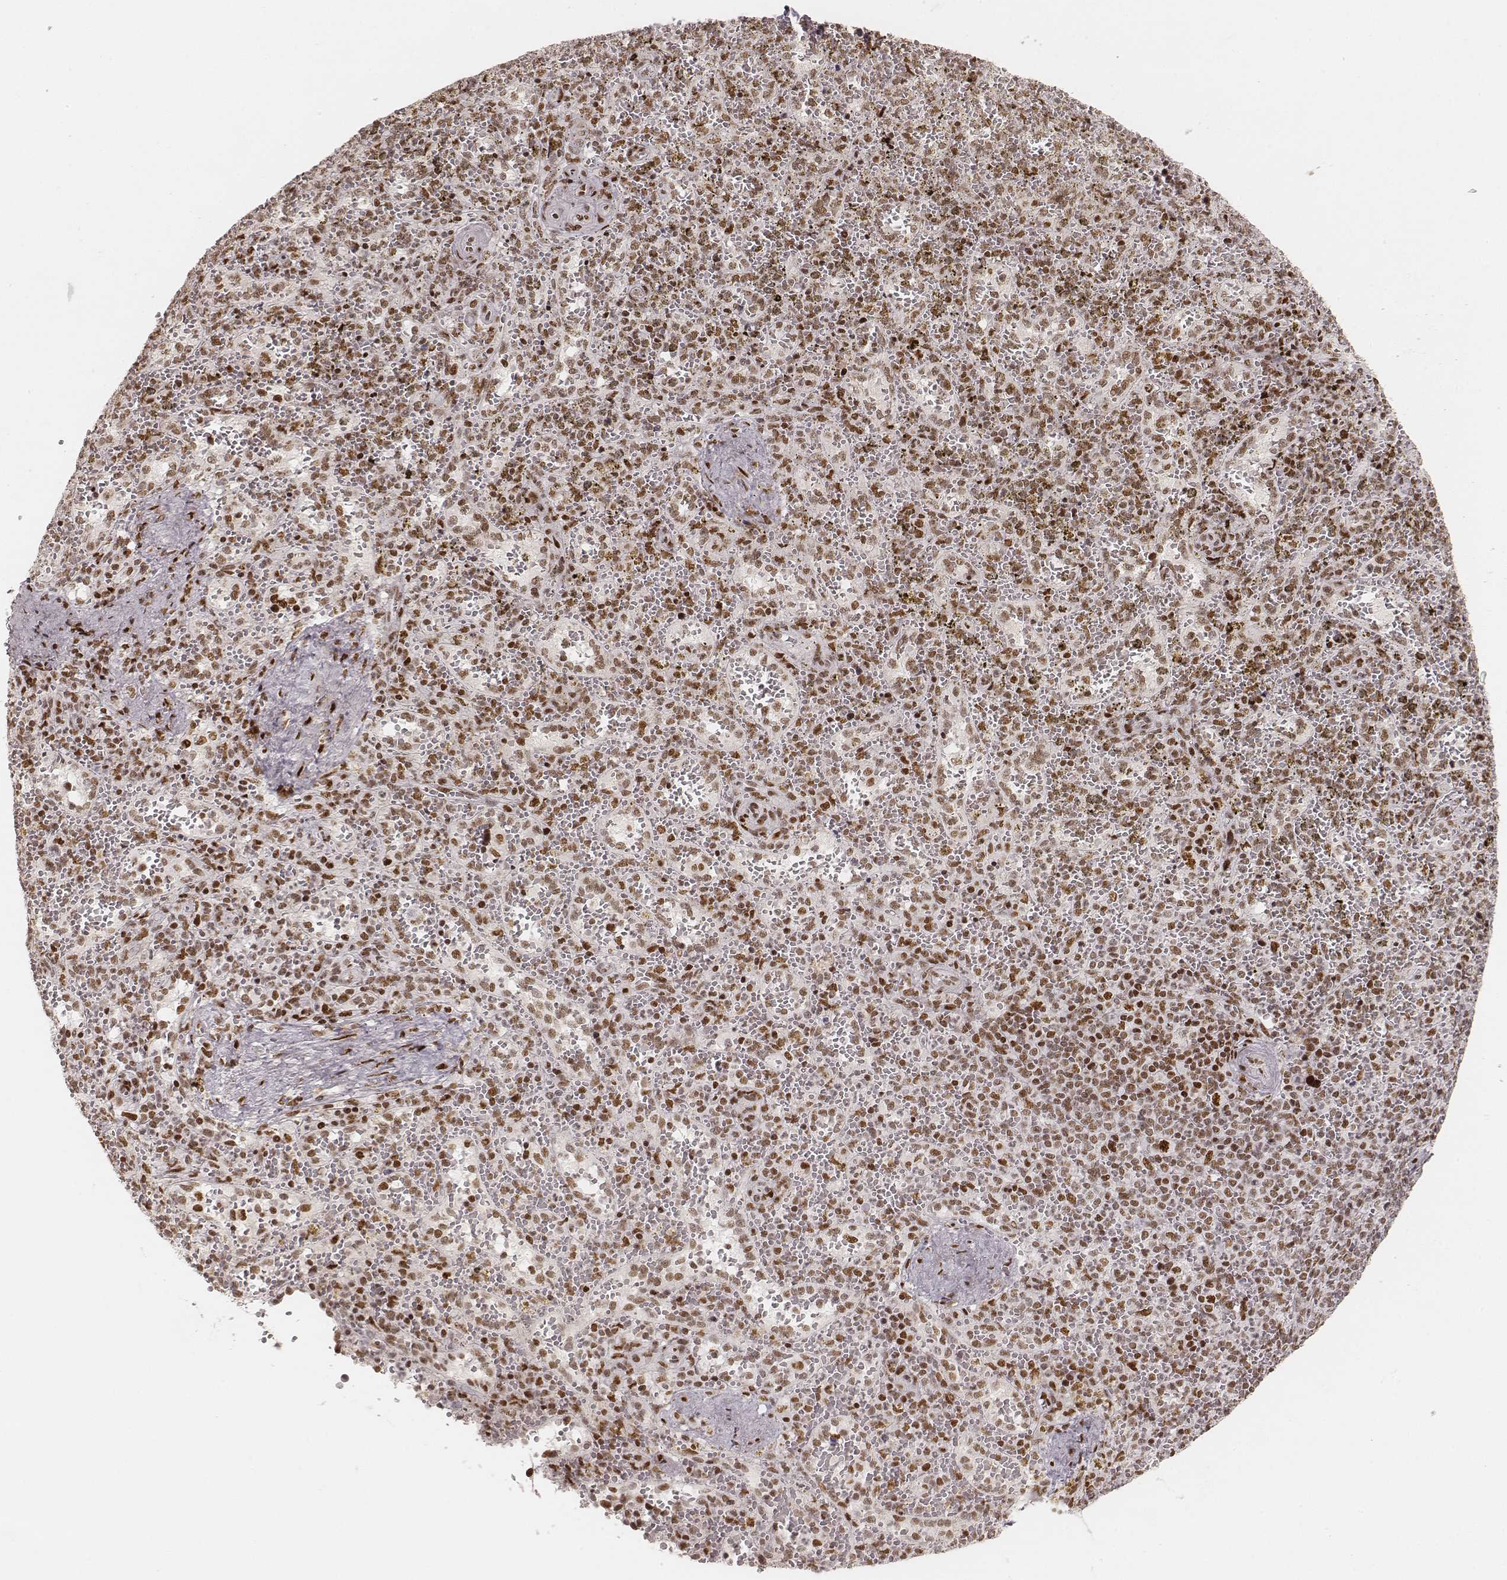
{"staining": {"intensity": "strong", "quantity": "<25%", "location": "nuclear"}, "tissue": "spleen", "cell_type": "Cells in red pulp", "image_type": "normal", "snomed": [{"axis": "morphology", "description": "Normal tissue, NOS"}, {"axis": "topography", "description": "Spleen"}], "caption": "DAB immunohistochemical staining of unremarkable spleen reveals strong nuclear protein positivity in about <25% of cells in red pulp.", "gene": "HNRNPC", "patient": {"sex": "female", "age": 50}}